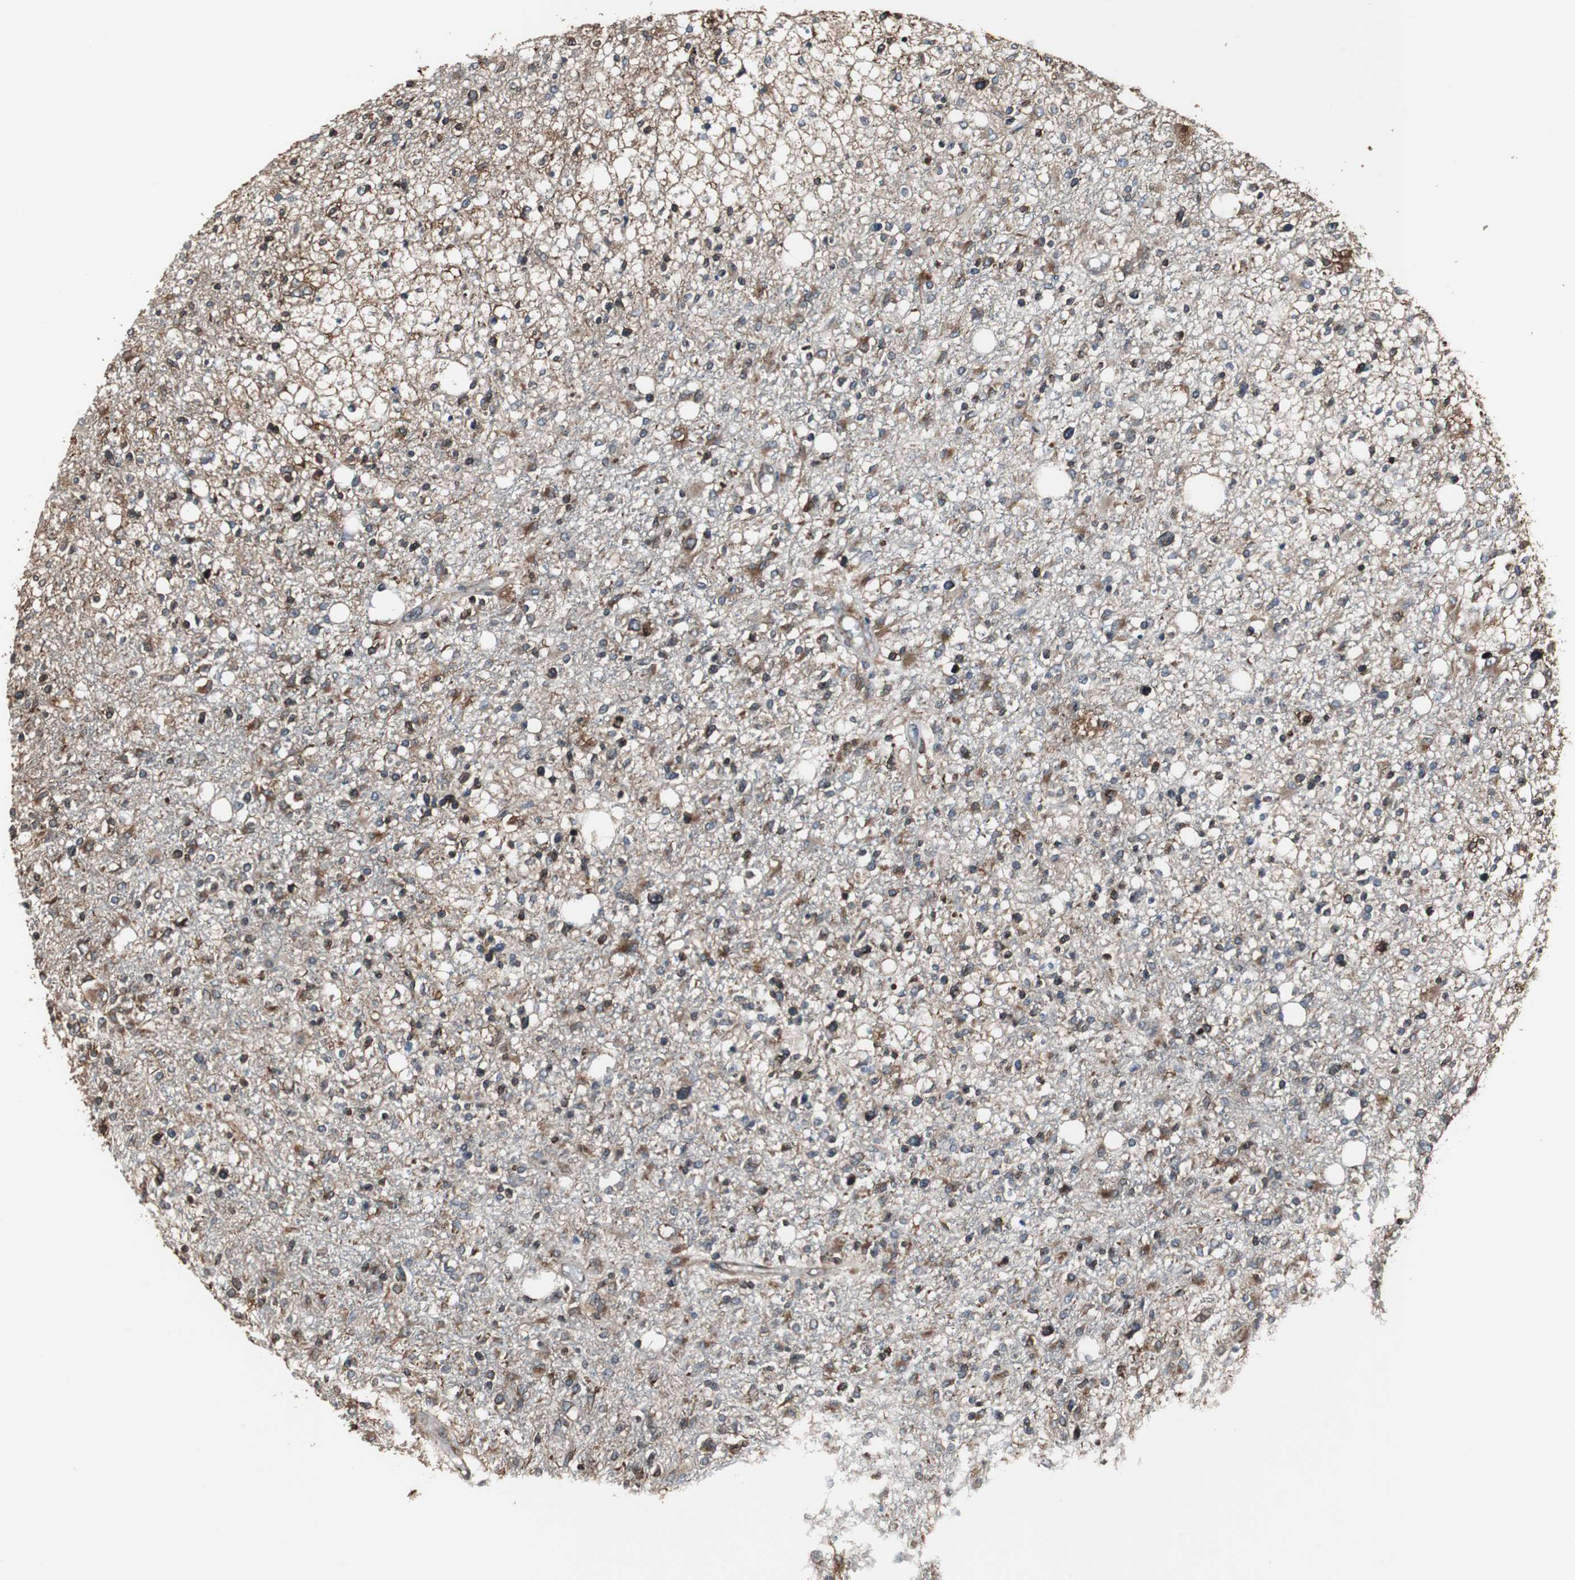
{"staining": {"intensity": "moderate", "quantity": ">75%", "location": "cytoplasmic/membranous"}, "tissue": "glioma", "cell_type": "Tumor cells", "image_type": "cancer", "snomed": [{"axis": "morphology", "description": "Glioma, malignant, High grade"}, {"axis": "topography", "description": "Cerebral cortex"}], "caption": "A histopathology image showing moderate cytoplasmic/membranous positivity in approximately >75% of tumor cells in glioma, as visualized by brown immunohistochemical staining.", "gene": "CALU", "patient": {"sex": "male", "age": 76}}